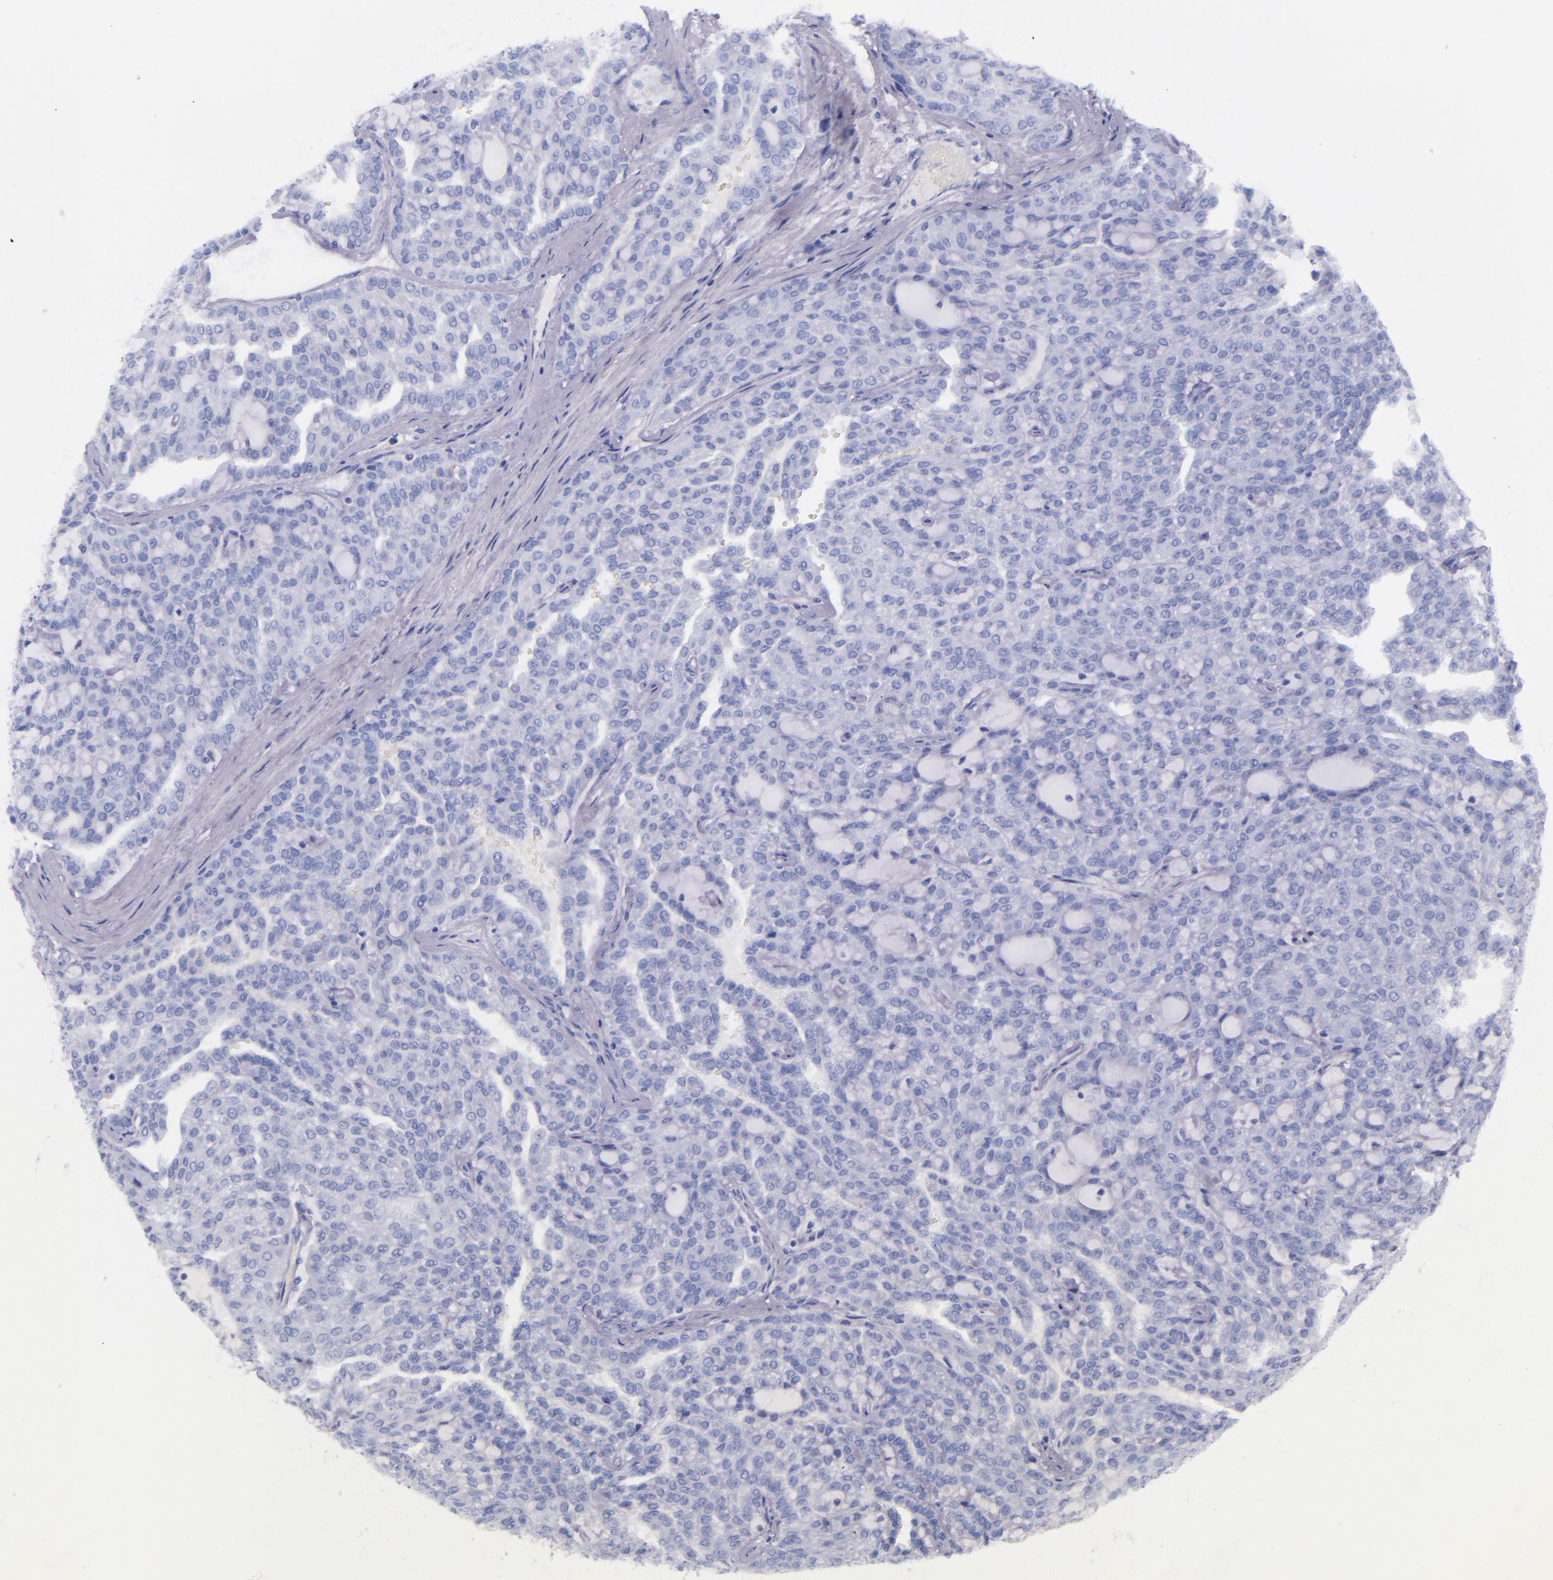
{"staining": {"intensity": "negative", "quantity": "none", "location": "none"}, "tissue": "renal cancer", "cell_type": "Tumor cells", "image_type": "cancer", "snomed": [{"axis": "morphology", "description": "Adenocarcinoma, NOS"}, {"axis": "topography", "description": "Kidney"}], "caption": "IHC histopathology image of neoplastic tissue: renal adenocarcinoma stained with DAB reveals no significant protein staining in tumor cells.", "gene": "KNG1", "patient": {"sex": "male", "age": 63}}